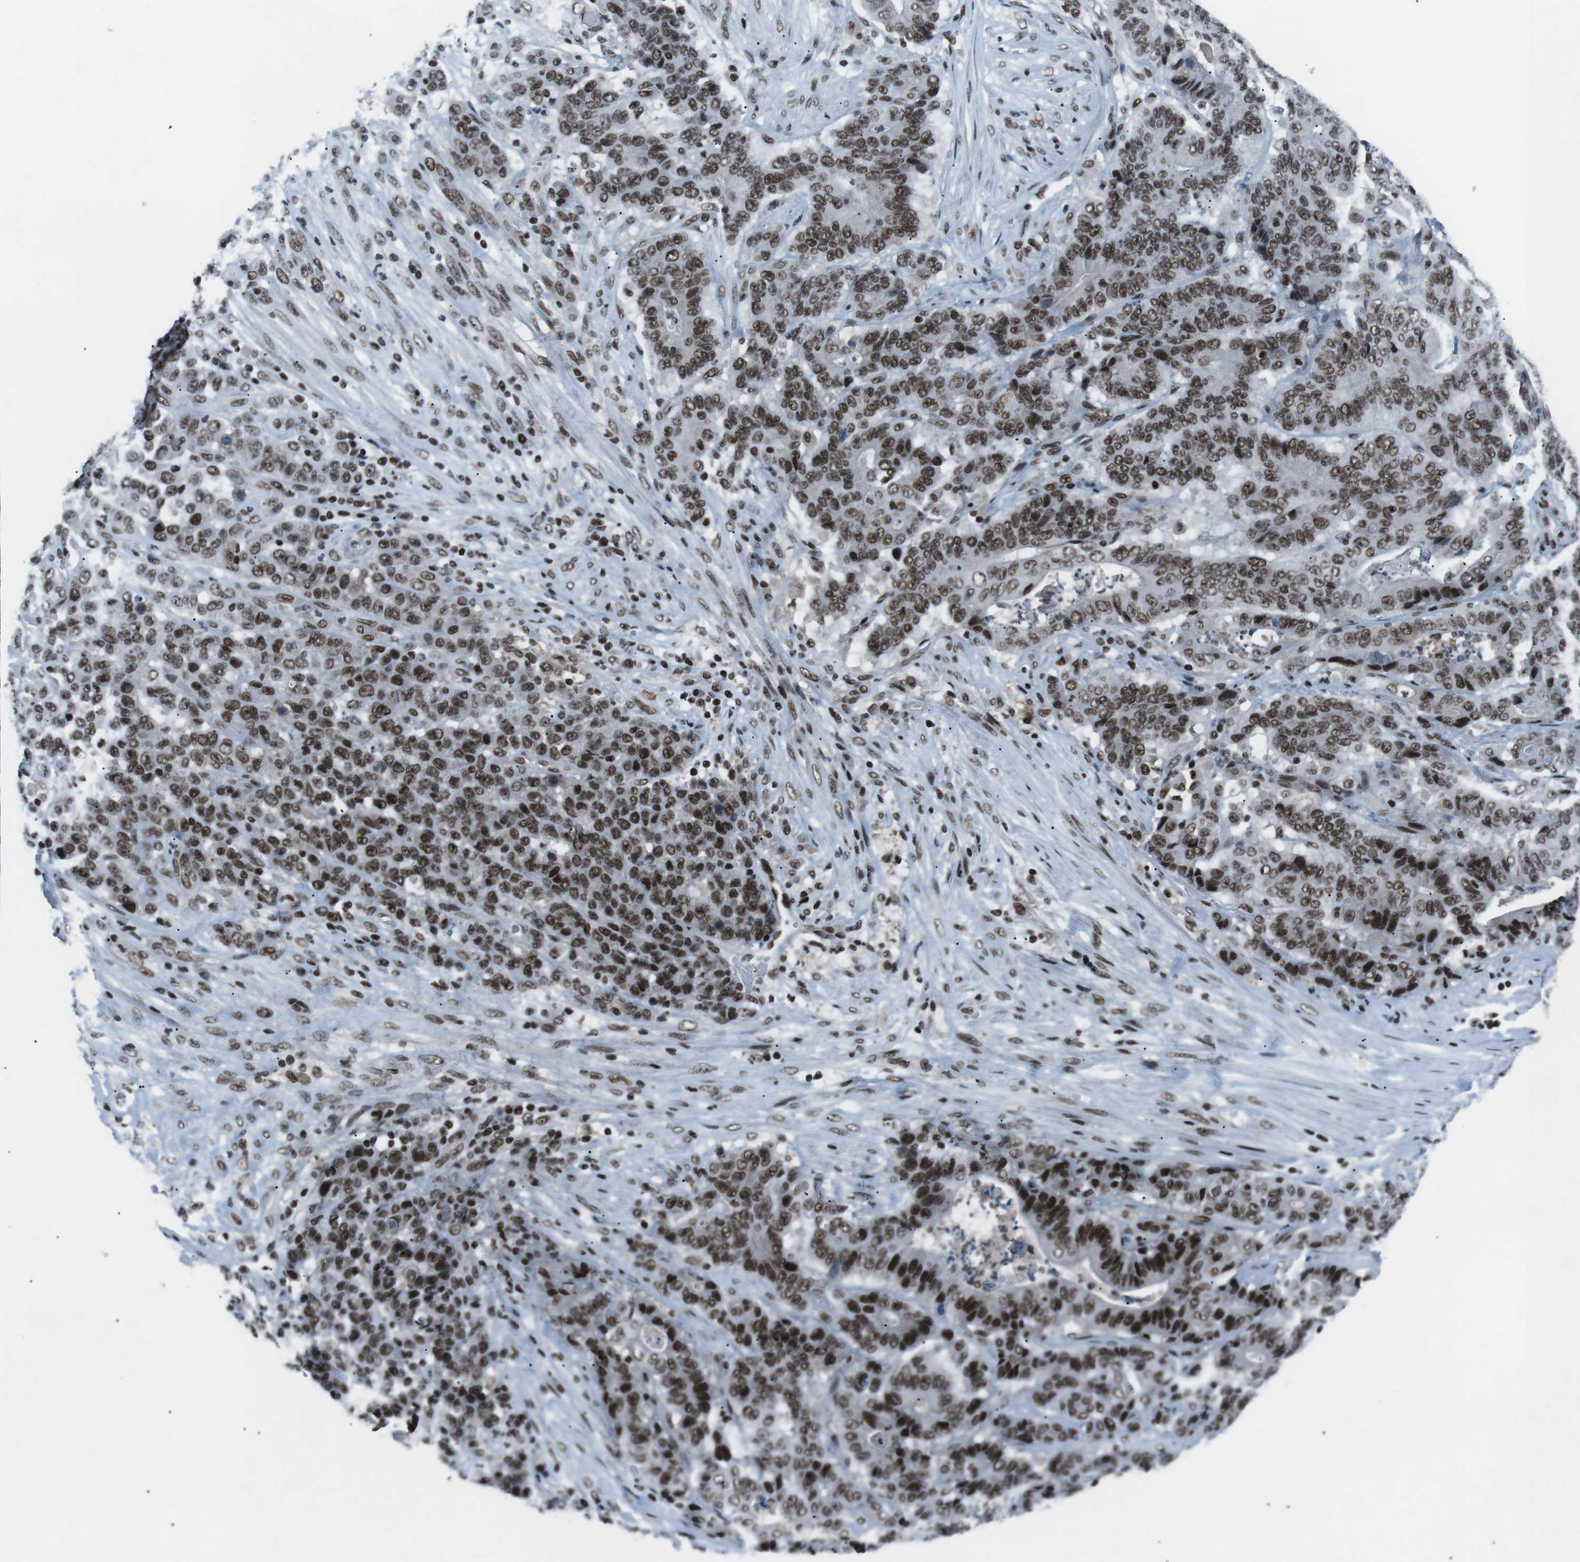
{"staining": {"intensity": "strong", "quantity": ">75%", "location": "nuclear"}, "tissue": "stomach cancer", "cell_type": "Tumor cells", "image_type": "cancer", "snomed": [{"axis": "morphology", "description": "Adenocarcinoma, NOS"}, {"axis": "topography", "description": "Stomach"}], "caption": "IHC image of neoplastic tissue: human stomach cancer stained using IHC demonstrates high levels of strong protein expression localized specifically in the nuclear of tumor cells, appearing as a nuclear brown color.", "gene": "TAF1", "patient": {"sex": "female", "age": 73}}